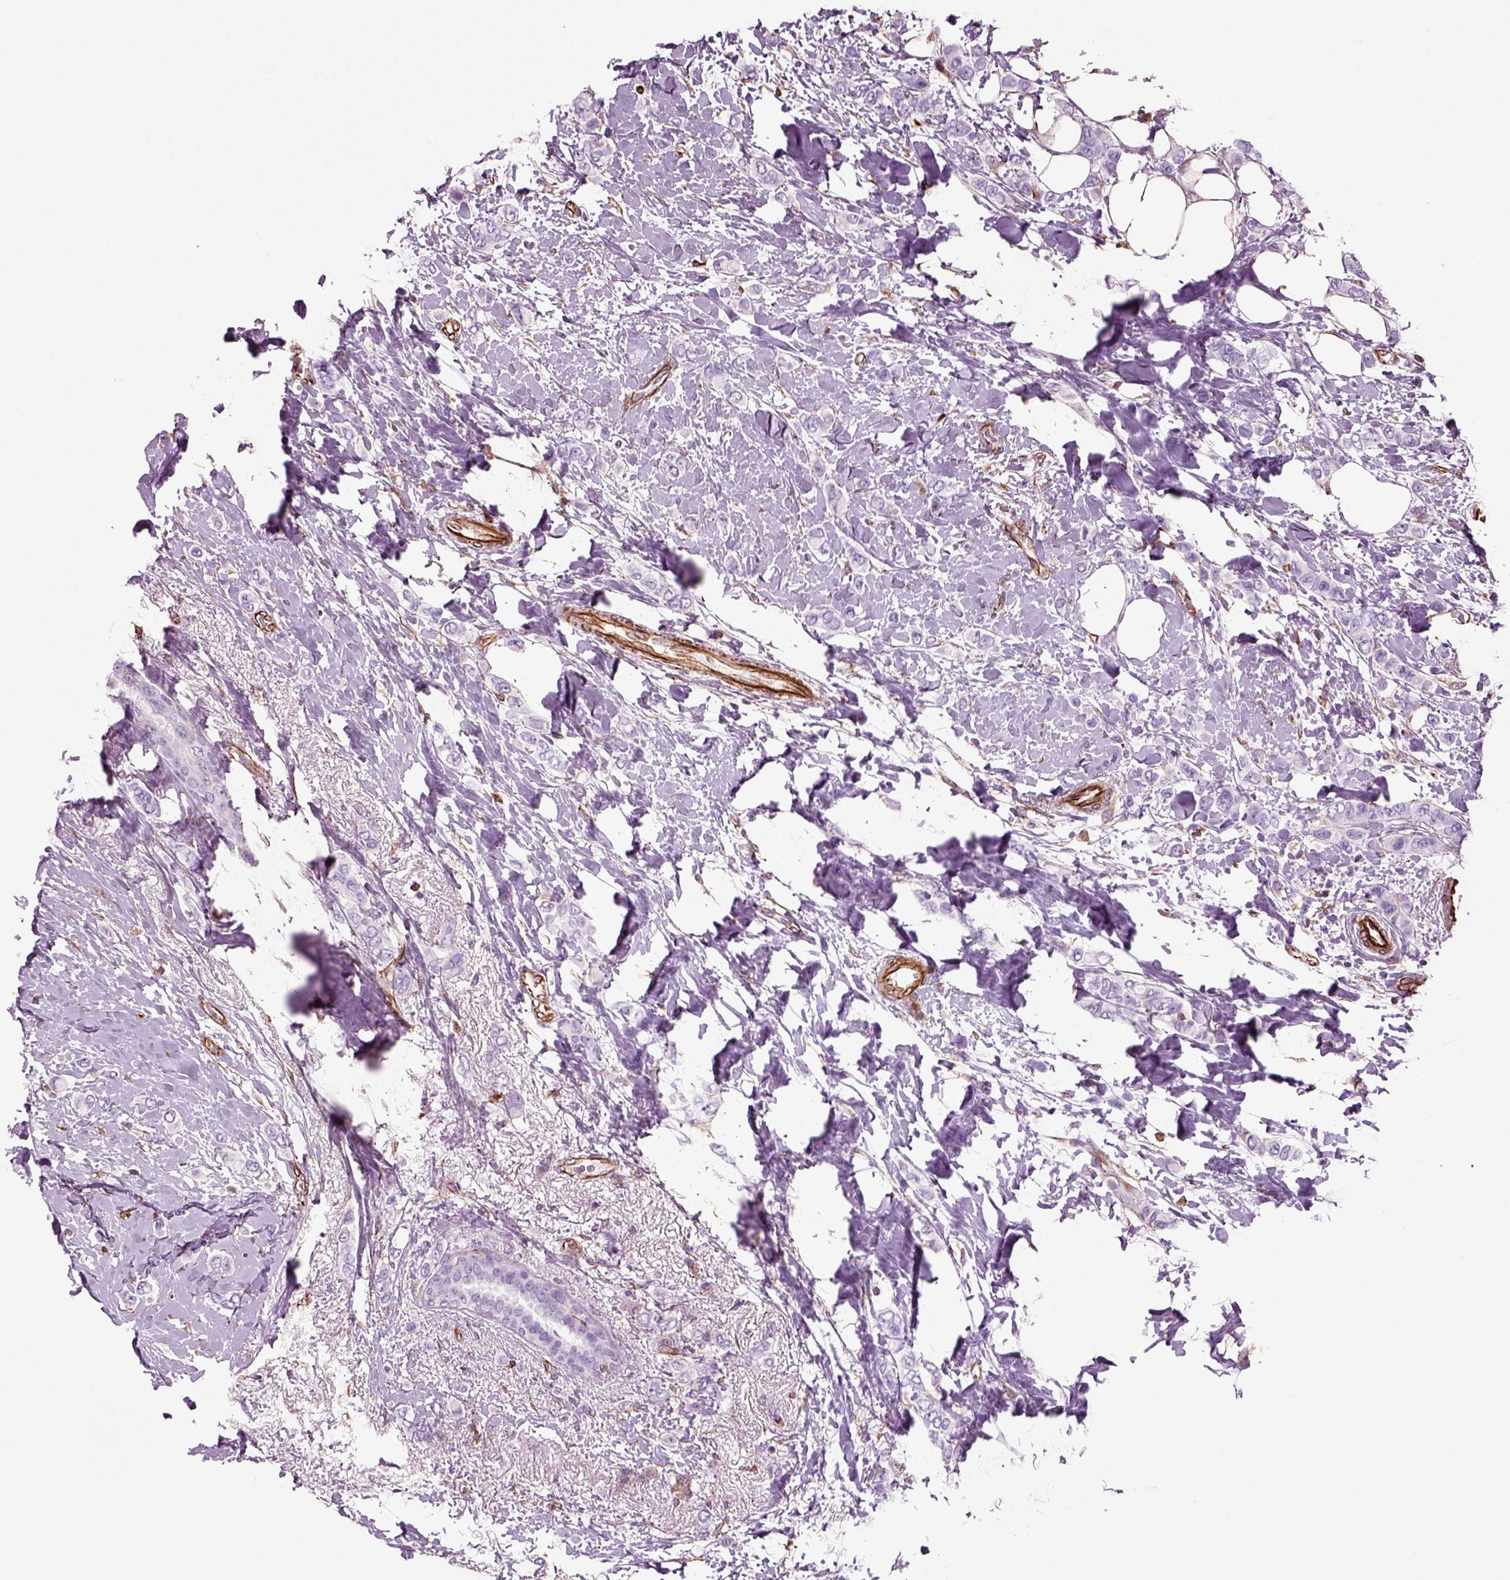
{"staining": {"intensity": "negative", "quantity": "none", "location": "none"}, "tissue": "breast cancer", "cell_type": "Tumor cells", "image_type": "cancer", "snomed": [{"axis": "morphology", "description": "Lobular carcinoma"}, {"axis": "topography", "description": "Breast"}], "caption": "A photomicrograph of breast cancer (lobular carcinoma) stained for a protein demonstrates no brown staining in tumor cells.", "gene": "ACER3", "patient": {"sex": "female", "age": 66}}